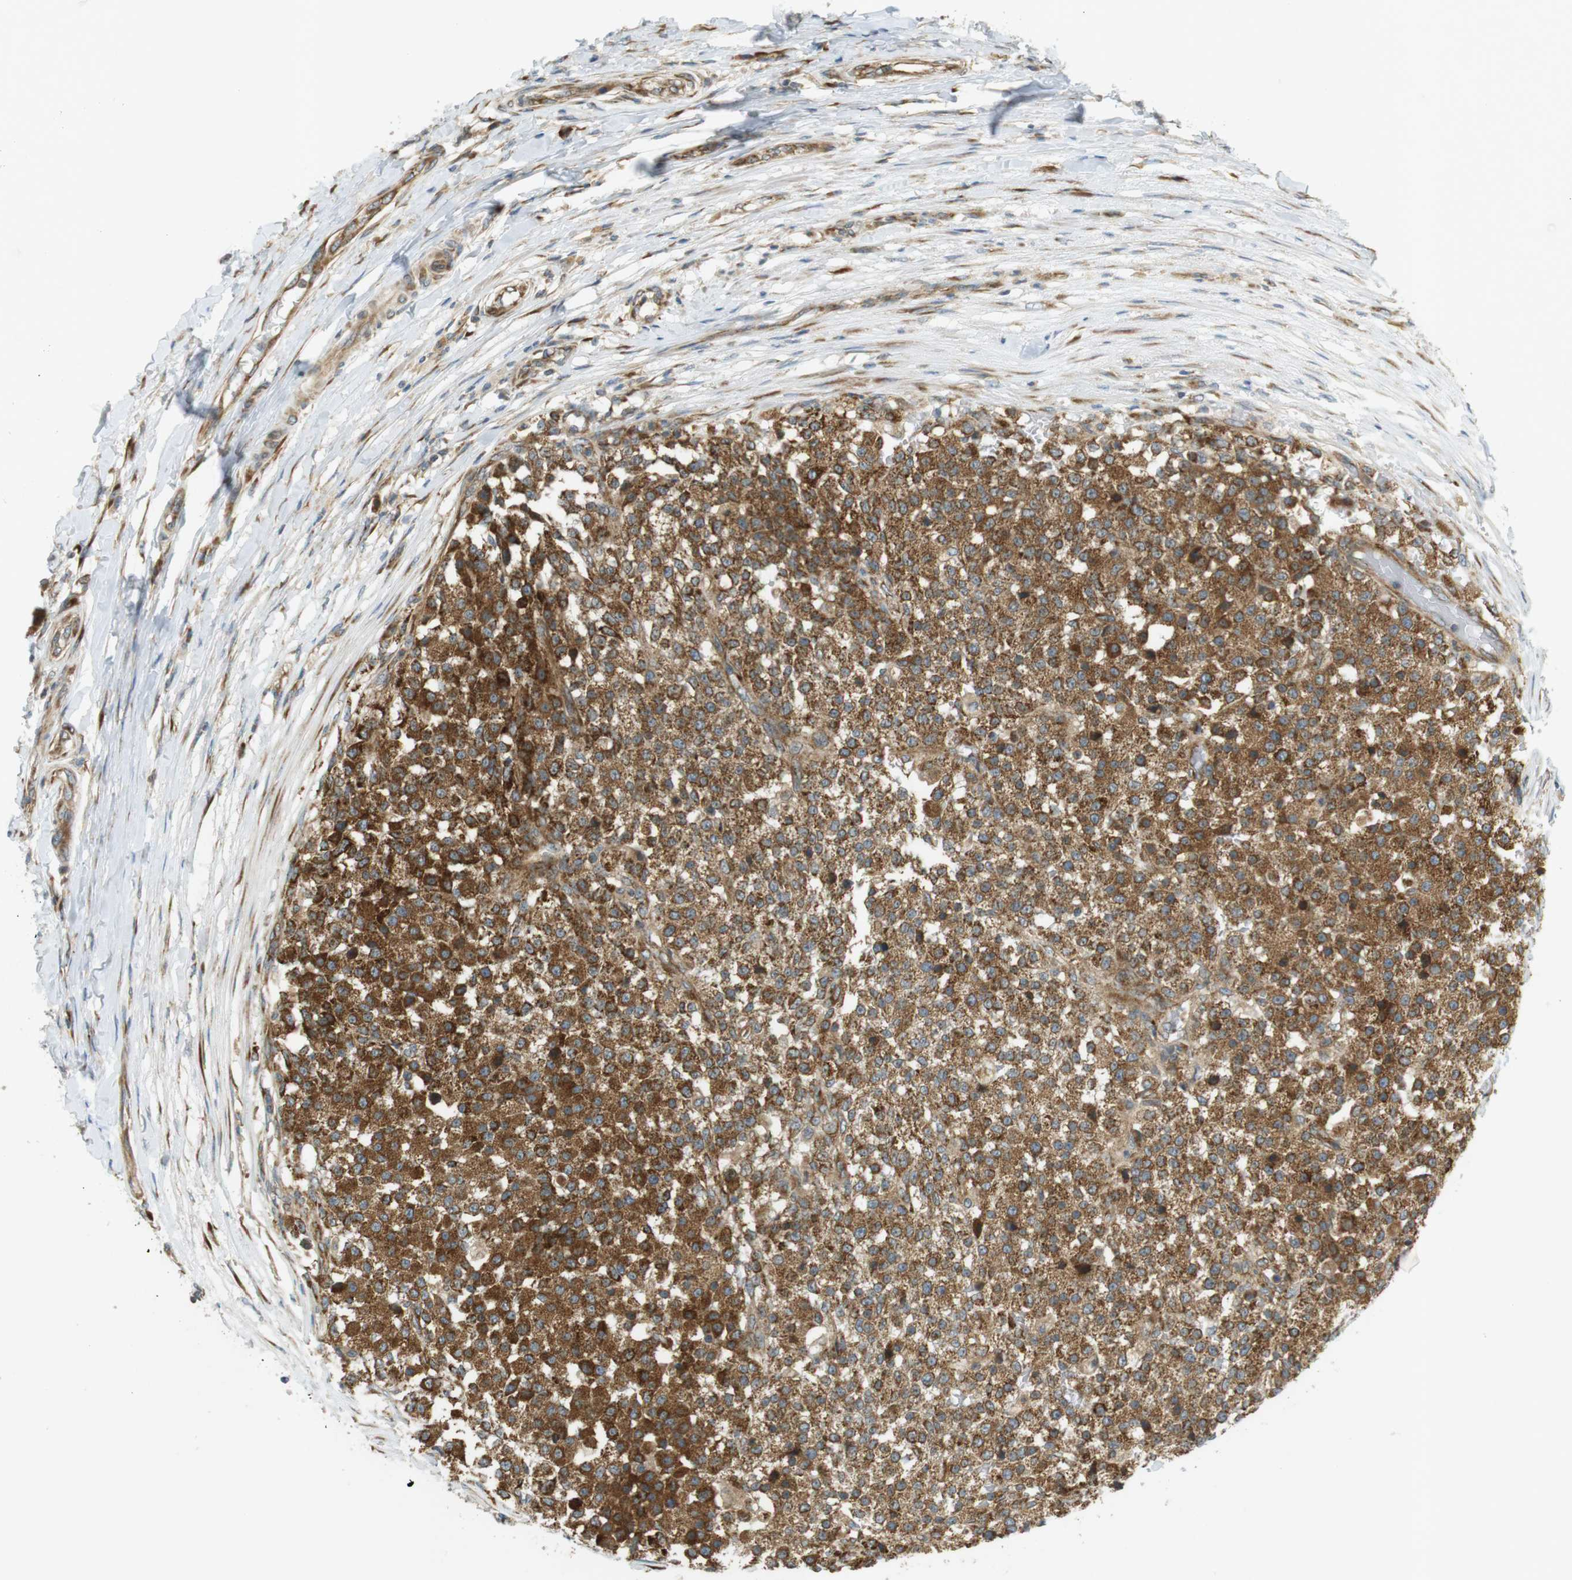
{"staining": {"intensity": "strong", "quantity": ">75%", "location": "cytoplasmic/membranous"}, "tissue": "testis cancer", "cell_type": "Tumor cells", "image_type": "cancer", "snomed": [{"axis": "morphology", "description": "Seminoma, NOS"}, {"axis": "topography", "description": "Testis"}], "caption": "A histopathology image of human testis seminoma stained for a protein shows strong cytoplasmic/membranous brown staining in tumor cells.", "gene": "SLC41A1", "patient": {"sex": "male", "age": 59}}